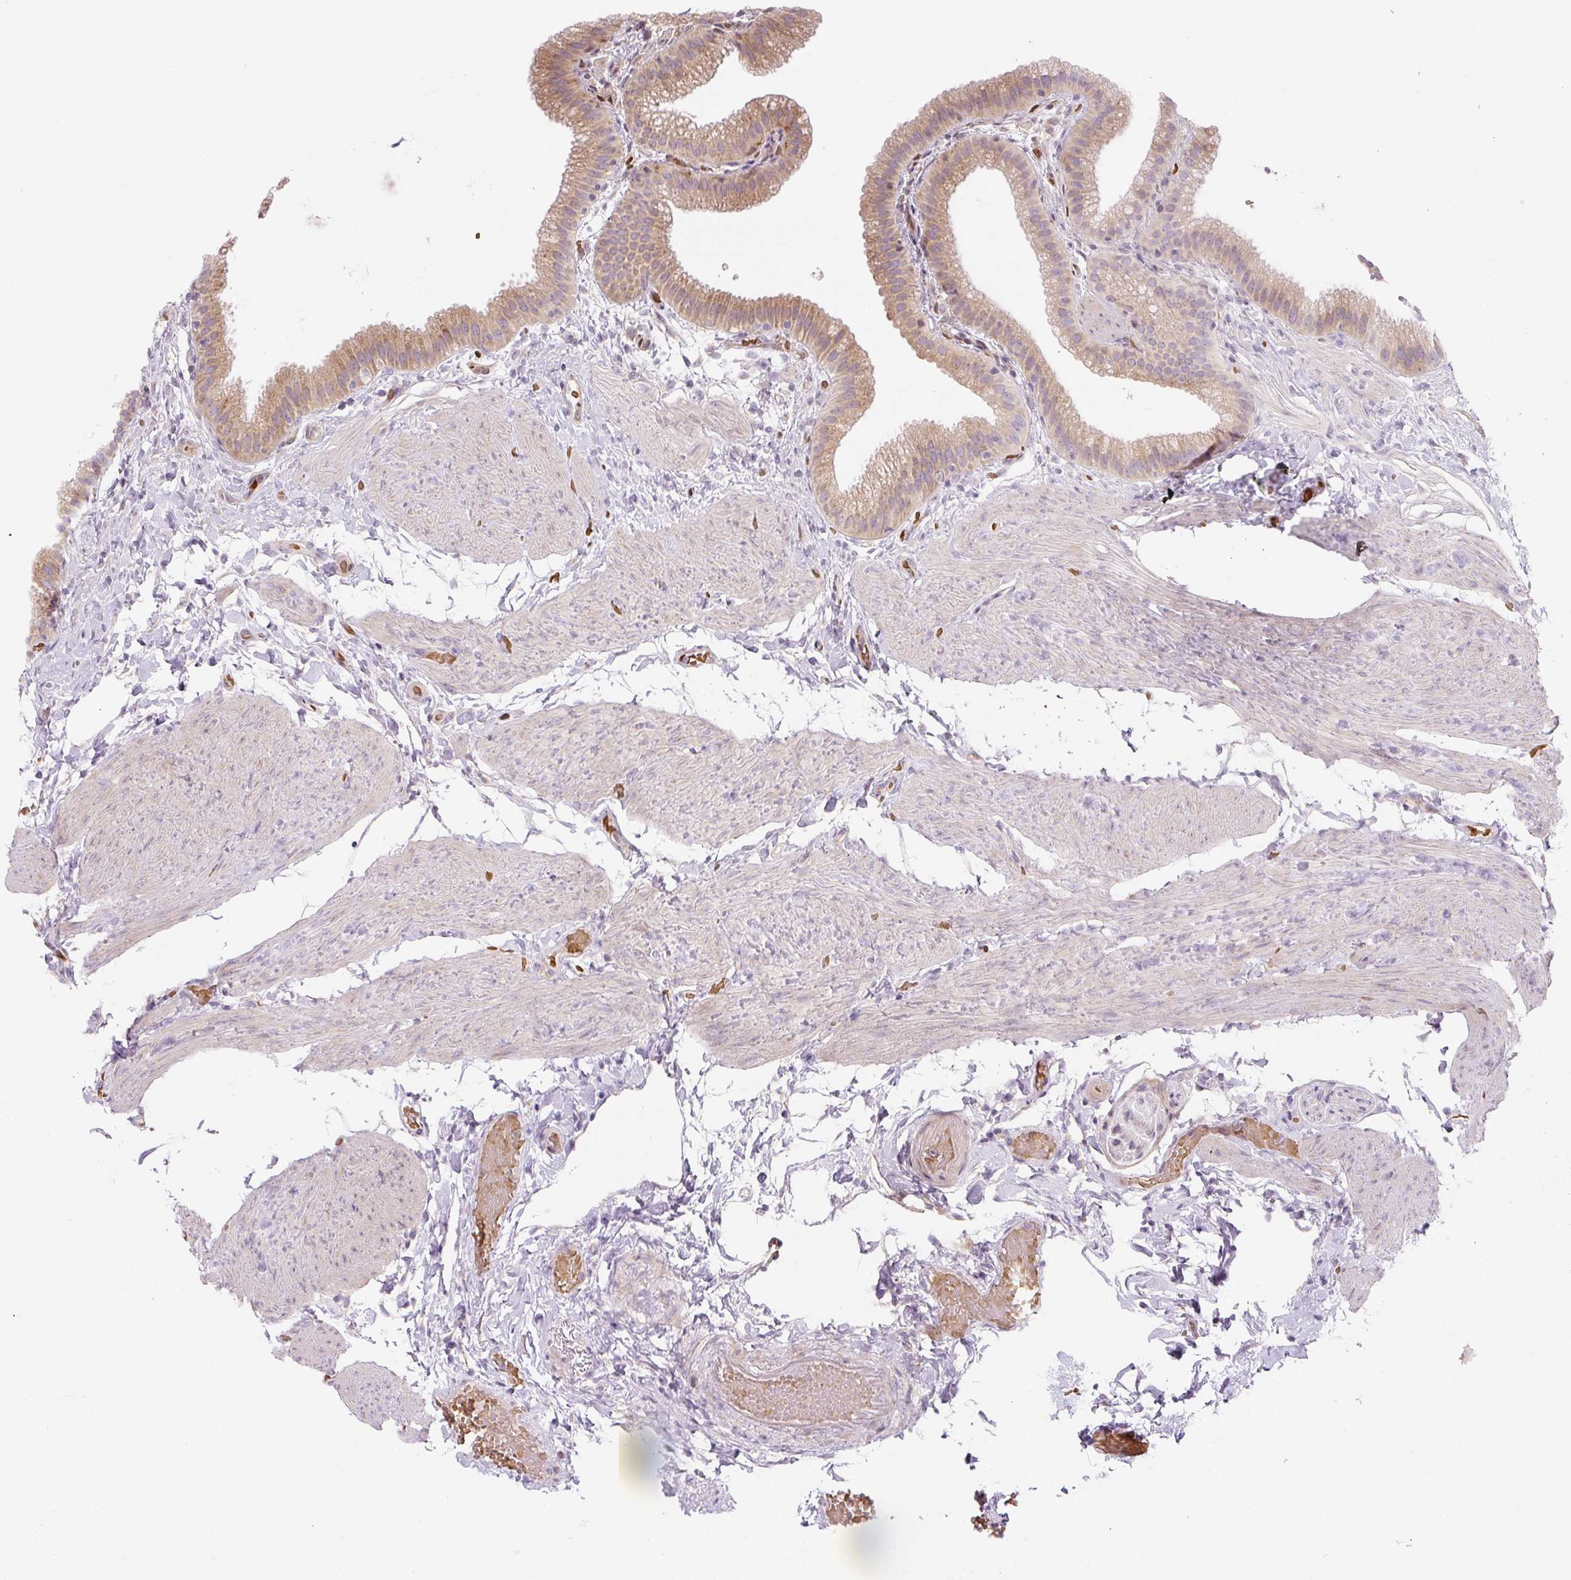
{"staining": {"intensity": "moderate", "quantity": ">75%", "location": "cytoplasmic/membranous"}, "tissue": "gallbladder", "cell_type": "Glandular cells", "image_type": "normal", "snomed": [{"axis": "morphology", "description": "Normal tissue, NOS"}, {"axis": "topography", "description": "Gallbladder"}], "caption": "A brown stain shows moderate cytoplasmic/membranous staining of a protein in glandular cells of benign human gallbladder. (DAB (3,3'-diaminobenzidine) IHC, brown staining for protein, blue staining for nuclei).", "gene": "RASA1", "patient": {"sex": "female", "age": 63}}